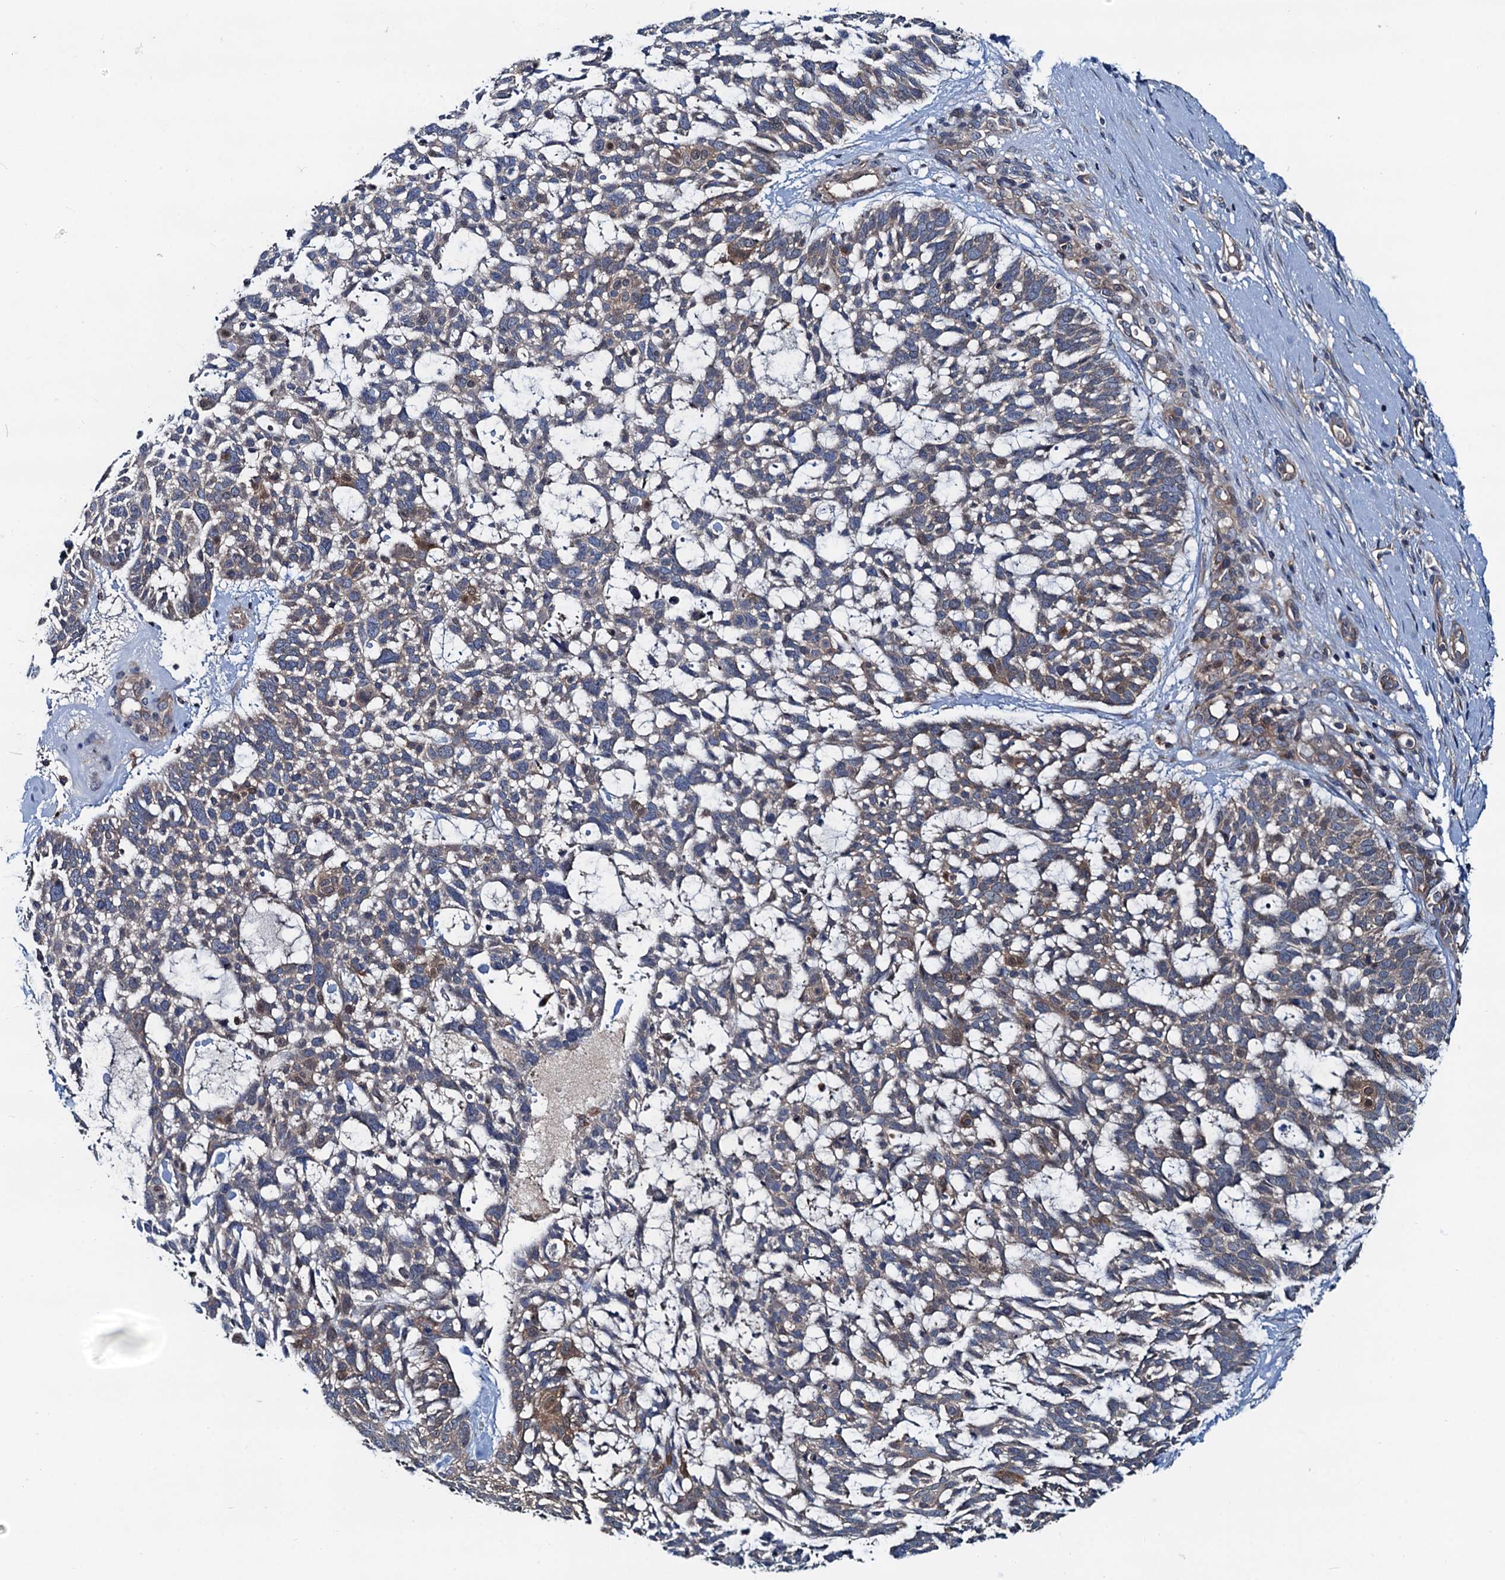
{"staining": {"intensity": "weak", "quantity": "<25%", "location": "cytoplasmic/membranous"}, "tissue": "skin cancer", "cell_type": "Tumor cells", "image_type": "cancer", "snomed": [{"axis": "morphology", "description": "Basal cell carcinoma"}, {"axis": "topography", "description": "Skin"}], "caption": "A photomicrograph of basal cell carcinoma (skin) stained for a protein demonstrates no brown staining in tumor cells. (Stains: DAB (3,3'-diaminobenzidine) immunohistochemistry with hematoxylin counter stain, Microscopy: brightfield microscopy at high magnification).", "gene": "EFL1", "patient": {"sex": "male", "age": 88}}